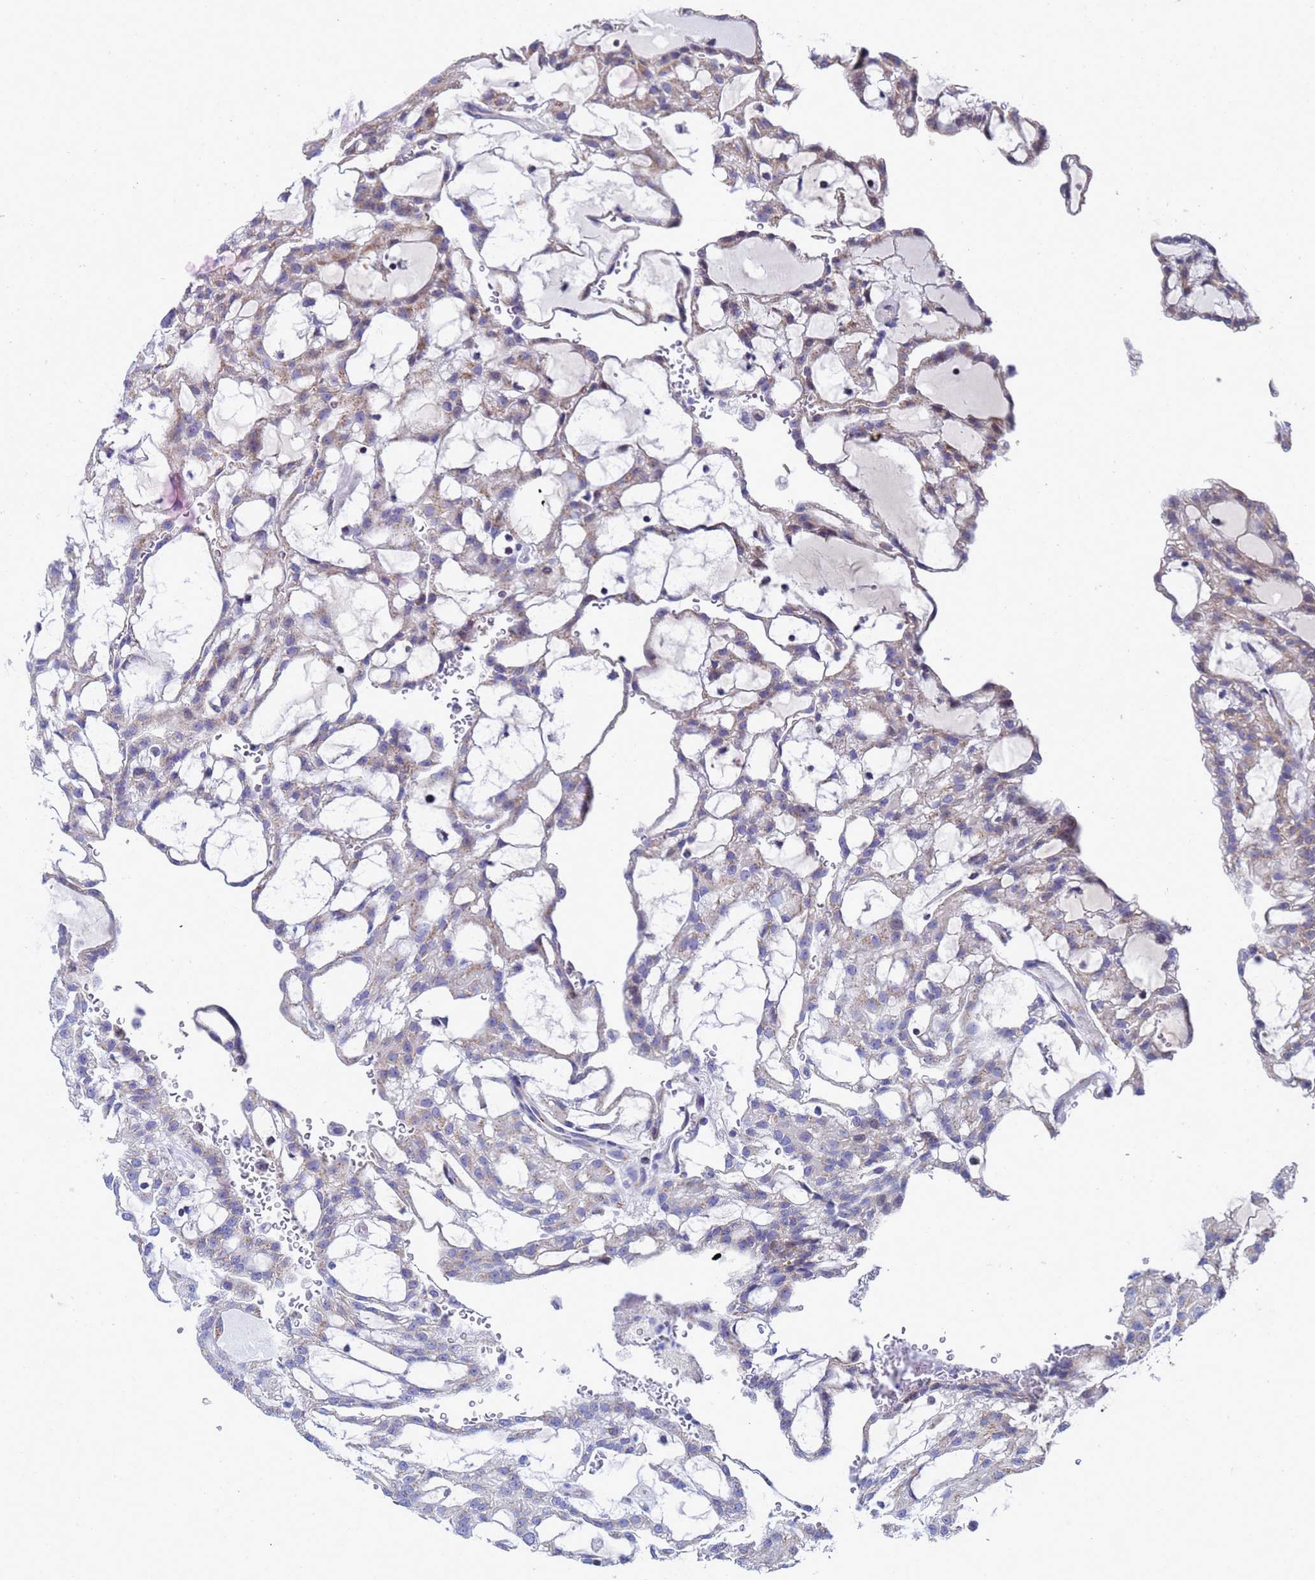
{"staining": {"intensity": "moderate", "quantity": "<25%", "location": "cytoplasmic/membranous"}, "tissue": "renal cancer", "cell_type": "Tumor cells", "image_type": "cancer", "snomed": [{"axis": "morphology", "description": "Adenocarcinoma, NOS"}, {"axis": "topography", "description": "Kidney"}], "caption": "Immunohistochemistry (IHC) image of neoplastic tissue: renal cancer stained using IHC reveals low levels of moderate protein expression localized specifically in the cytoplasmic/membranous of tumor cells, appearing as a cytoplasmic/membranous brown color.", "gene": "NSUN6", "patient": {"sex": "male", "age": 63}}